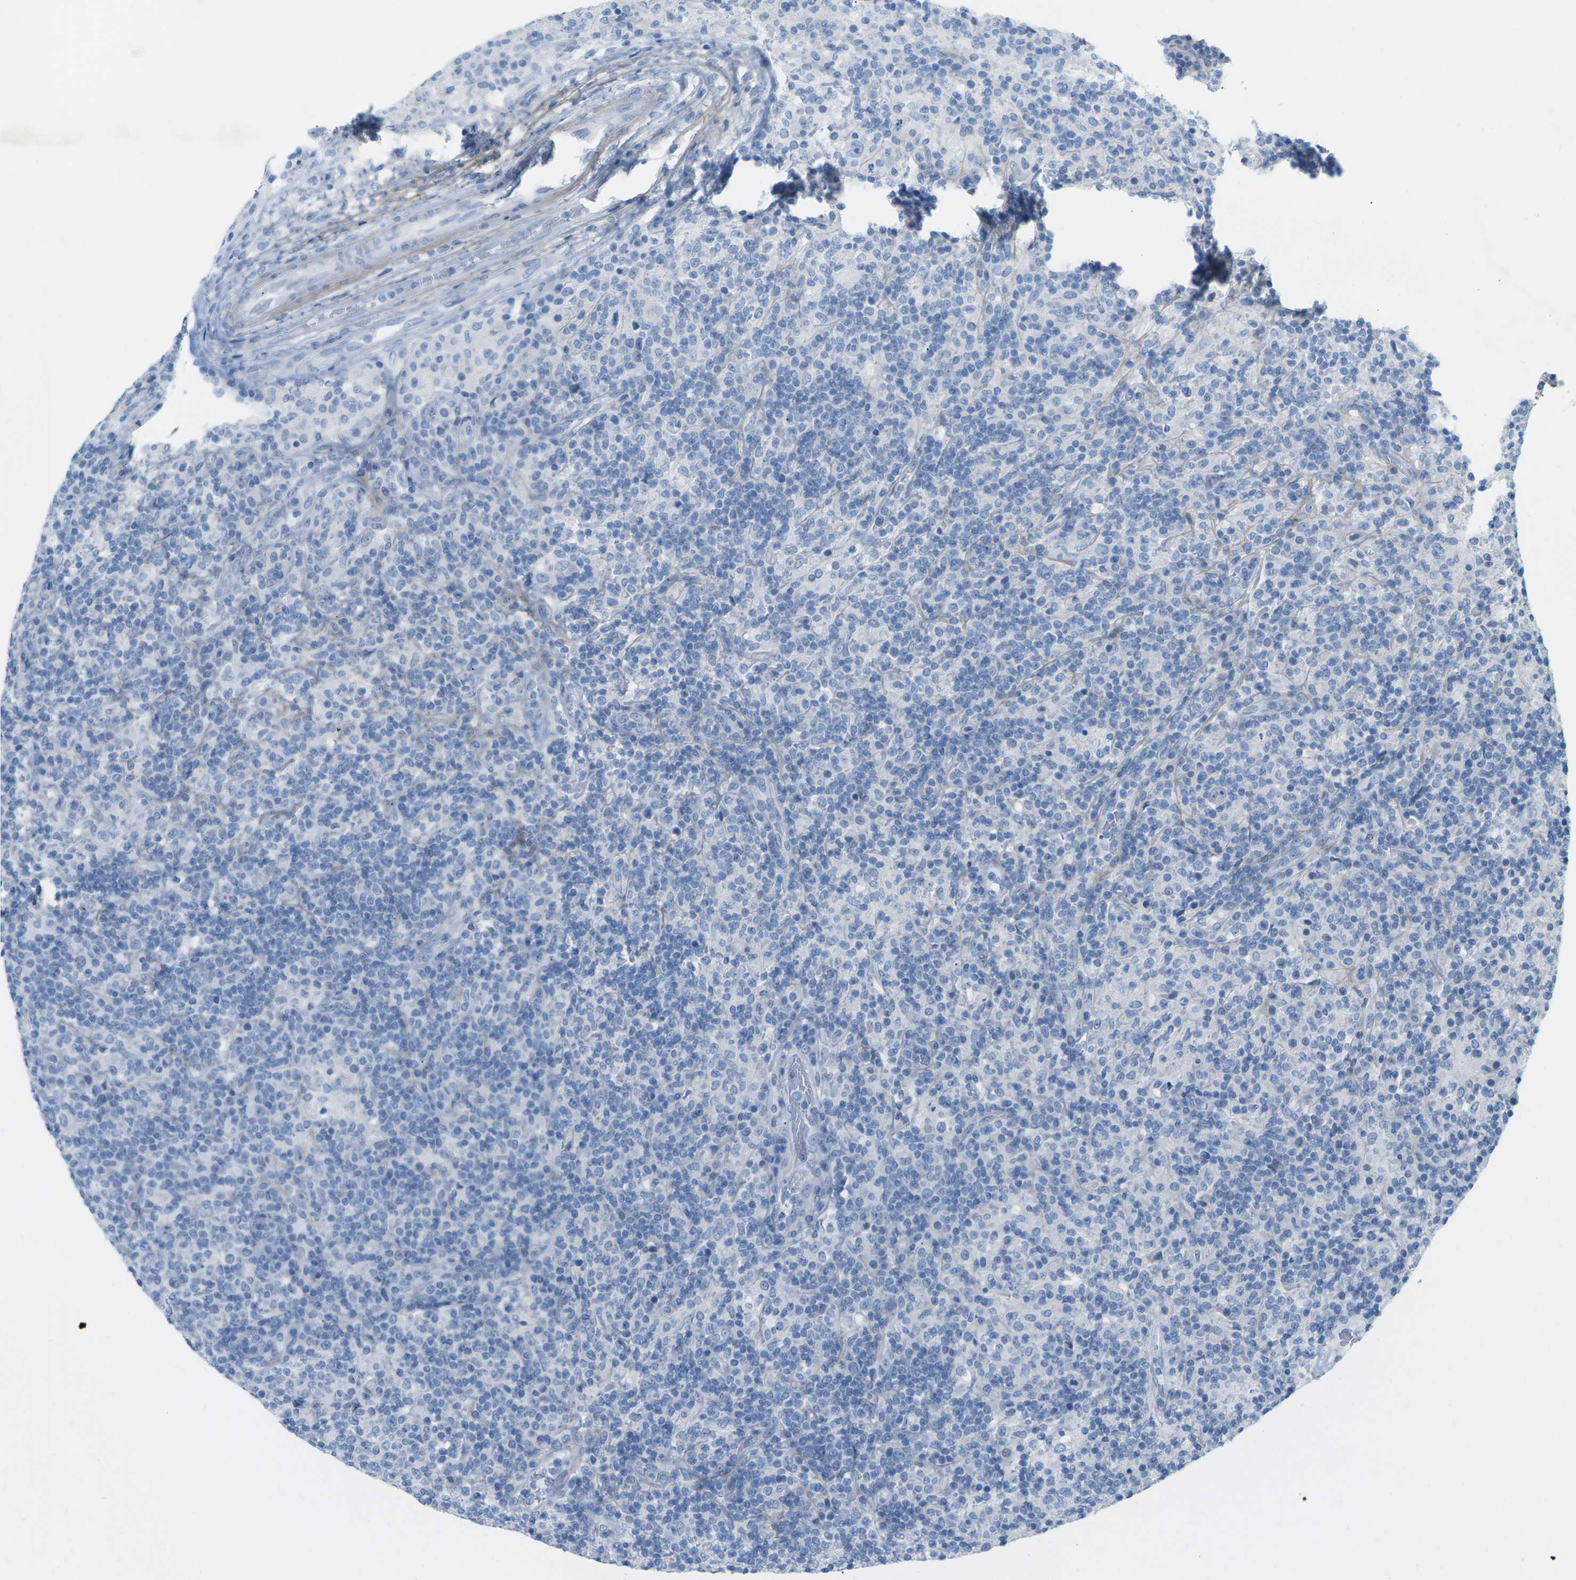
{"staining": {"intensity": "negative", "quantity": "none", "location": "none"}, "tissue": "lymphoma", "cell_type": "Tumor cells", "image_type": "cancer", "snomed": [{"axis": "morphology", "description": "Hodgkin's disease, NOS"}, {"axis": "topography", "description": "Lymph node"}], "caption": "The immunohistochemistry (IHC) histopathology image has no significant staining in tumor cells of Hodgkin's disease tissue.", "gene": "HLTF", "patient": {"sex": "male", "age": 70}}